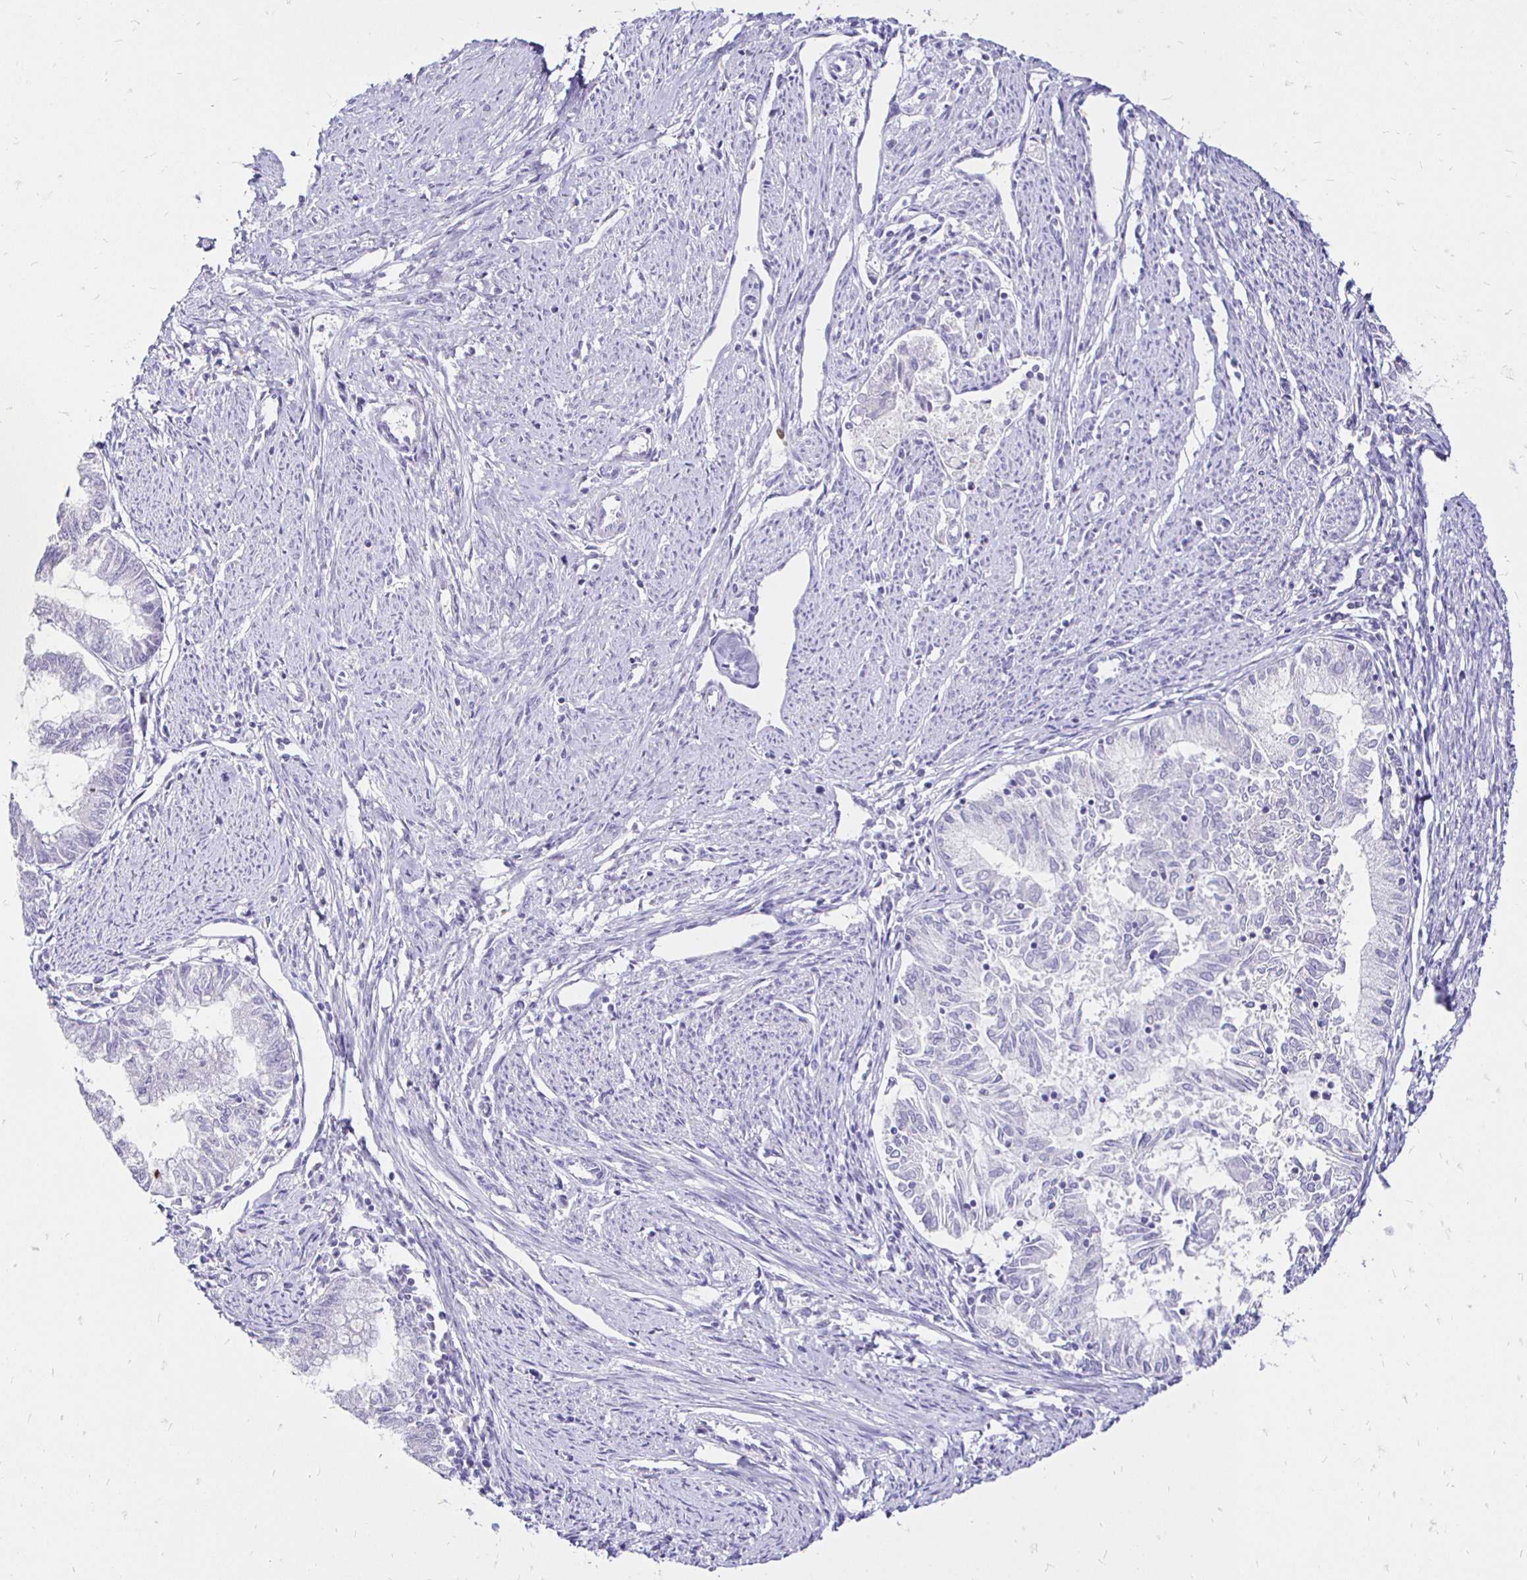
{"staining": {"intensity": "negative", "quantity": "none", "location": "none"}, "tissue": "endometrial cancer", "cell_type": "Tumor cells", "image_type": "cancer", "snomed": [{"axis": "morphology", "description": "Adenocarcinoma, NOS"}, {"axis": "topography", "description": "Endometrium"}], "caption": "The image shows no staining of tumor cells in endometrial cancer (adenocarcinoma).", "gene": "IRGC", "patient": {"sex": "female", "age": 79}}